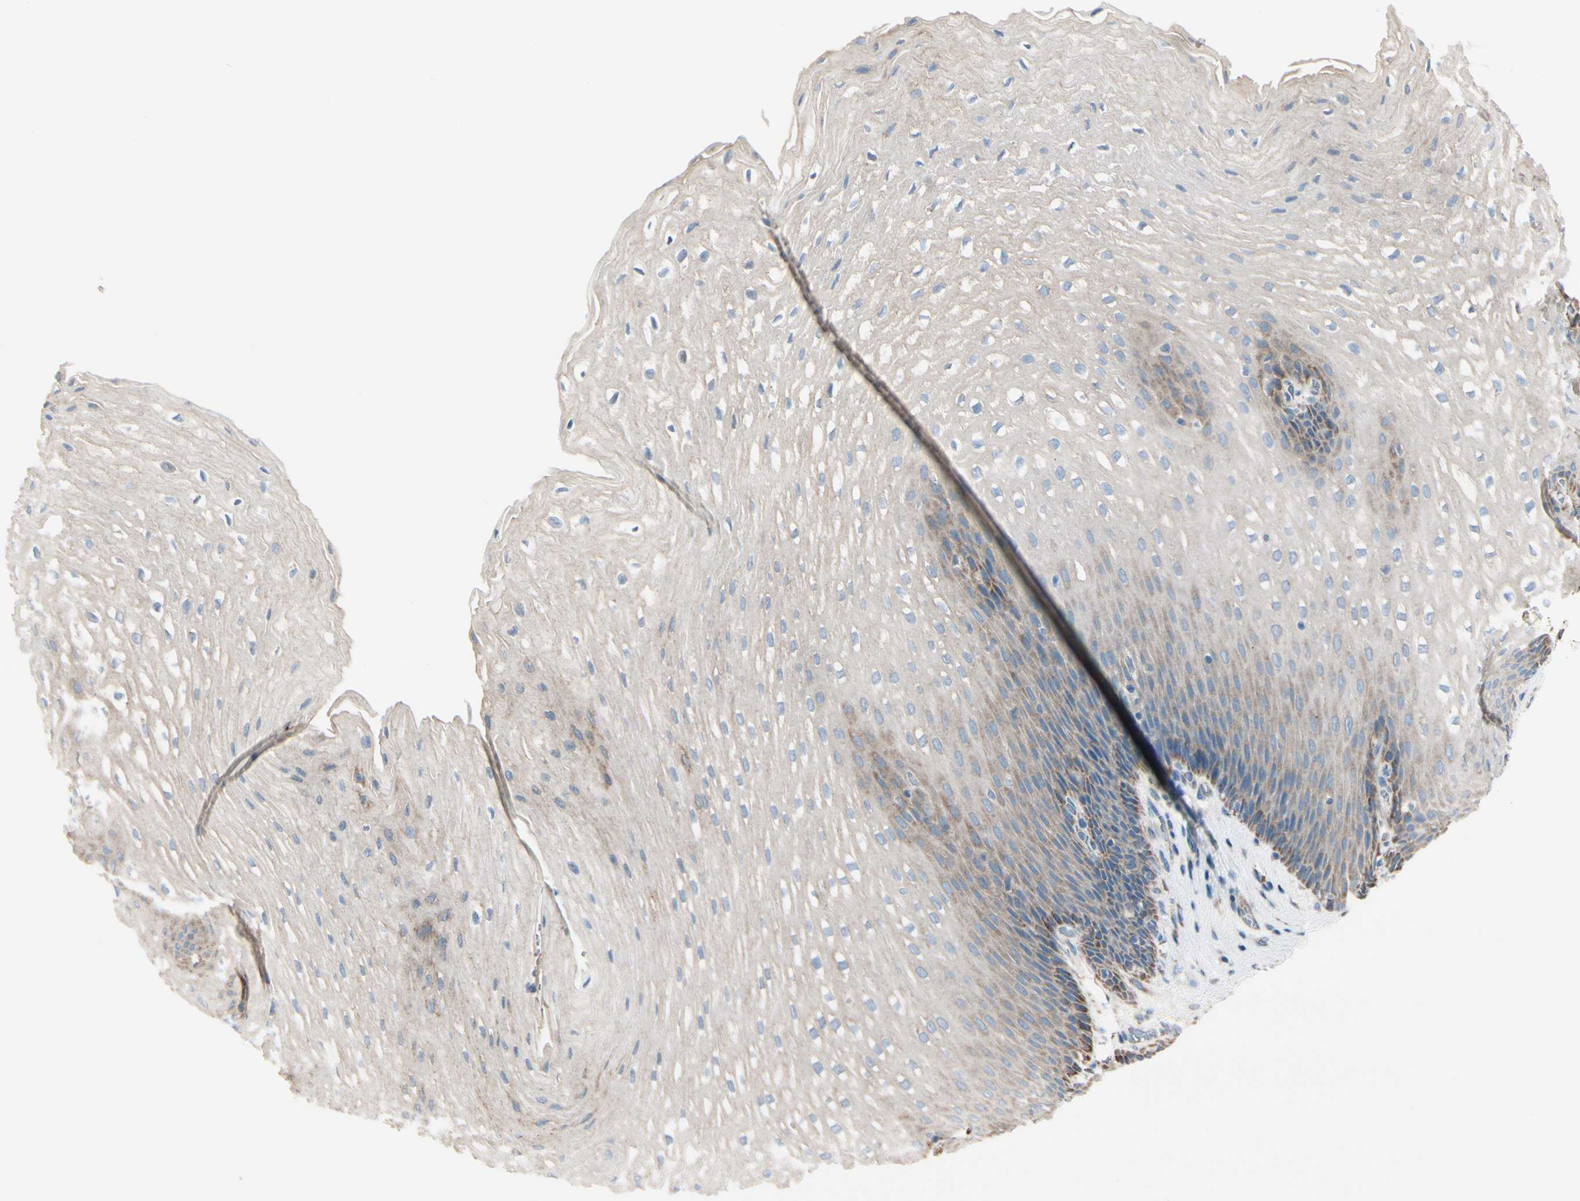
{"staining": {"intensity": "weak", "quantity": ">75%", "location": "cytoplasmic/membranous"}, "tissue": "esophagus", "cell_type": "Squamous epithelial cells", "image_type": "normal", "snomed": [{"axis": "morphology", "description": "Normal tissue, NOS"}, {"axis": "topography", "description": "Esophagus"}], "caption": "IHC image of benign esophagus: human esophagus stained using immunohistochemistry (IHC) demonstrates low levels of weak protein expression localized specifically in the cytoplasmic/membranous of squamous epithelial cells, appearing as a cytoplasmic/membranous brown color.", "gene": "EPHA3", "patient": {"sex": "male", "age": 48}}